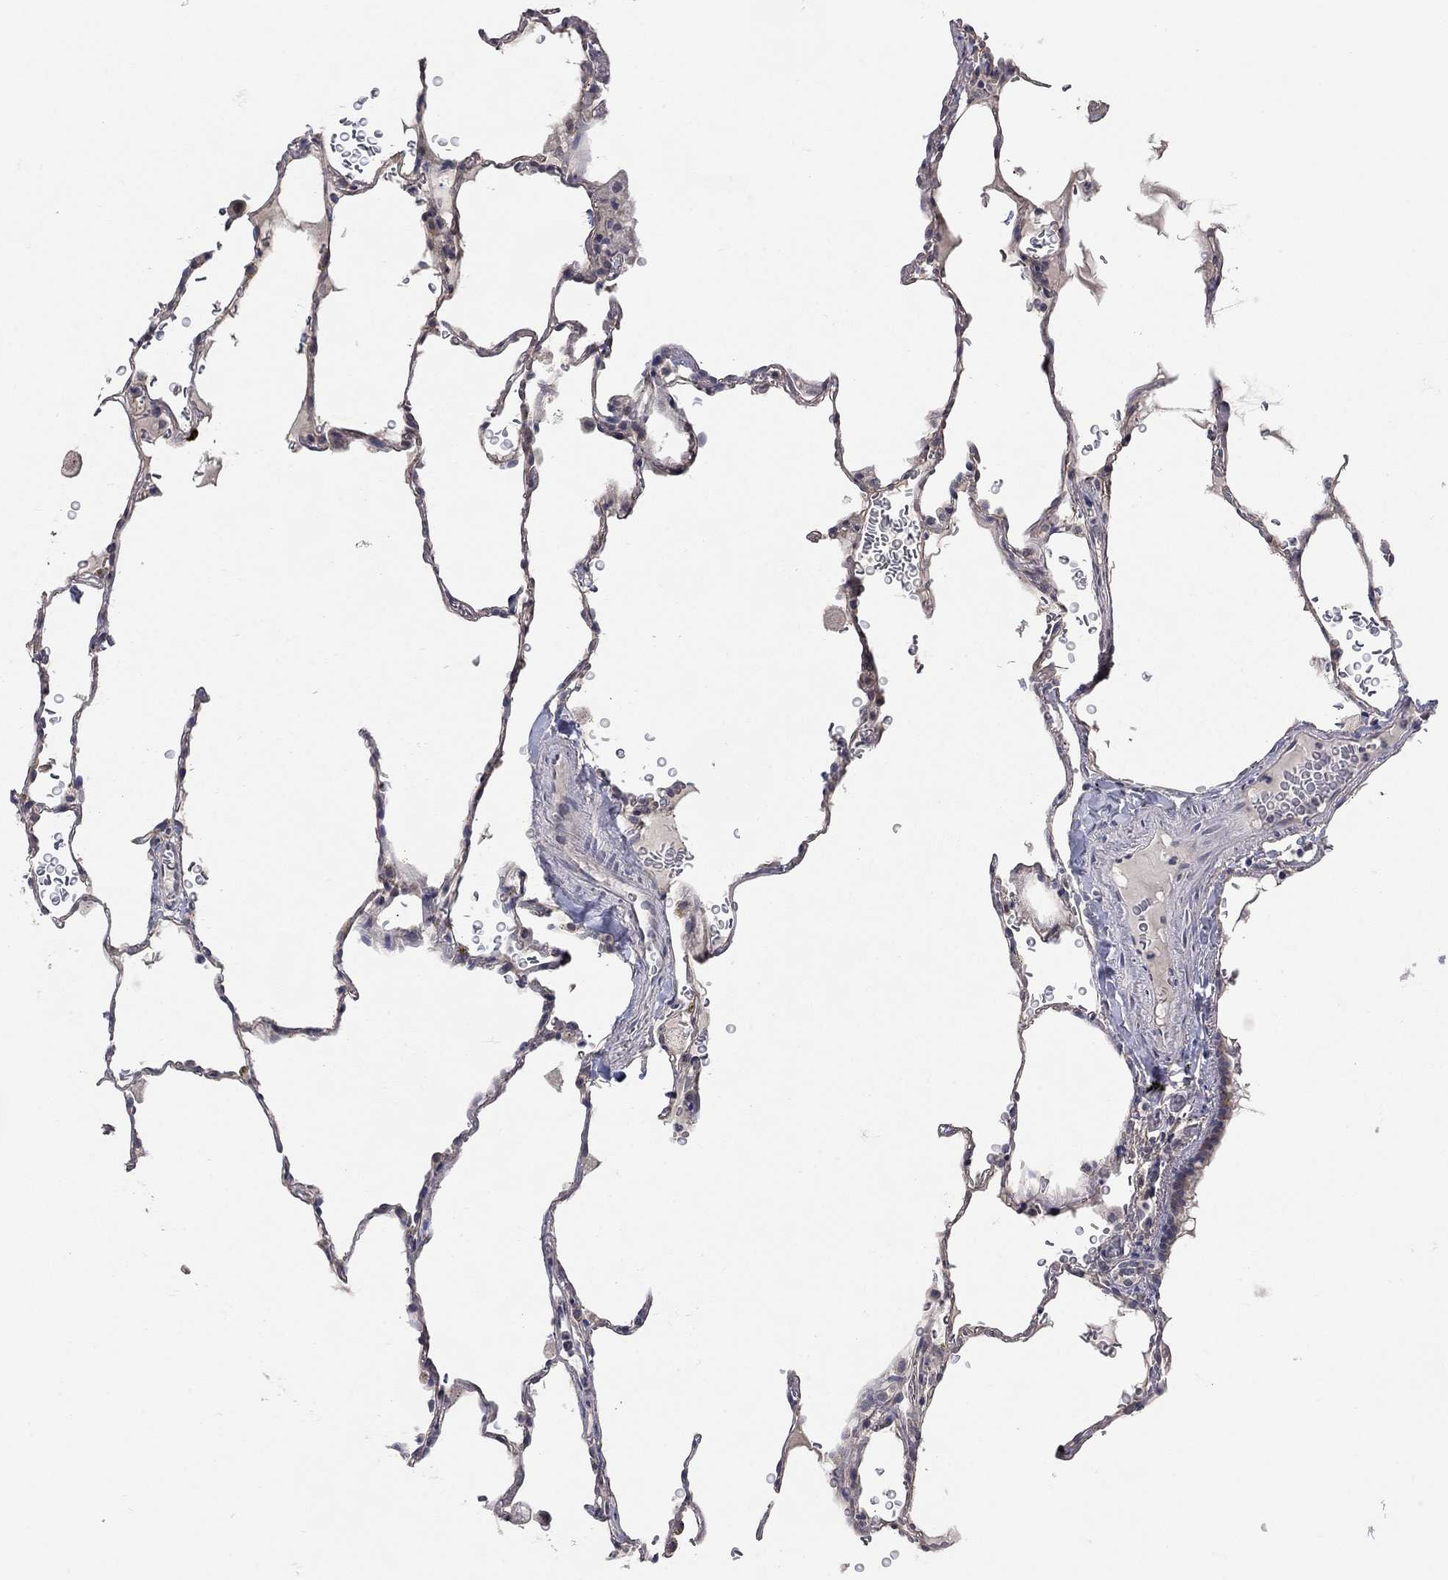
{"staining": {"intensity": "negative", "quantity": "none", "location": "none"}, "tissue": "lung", "cell_type": "Alveolar cells", "image_type": "normal", "snomed": [{"axis": "morphology", "description": "Normal tissue, NOS"}, {"axis": "morphology", "description": "Adenocarcinoma, metastatic, NOS"}, {"axis": "topography", "description": "Lung"}], "caption": "The image shows no significant expression in alveolar cells of lung. (Brightfield microscopy of DAB (3,3'-diaminobenzidine) immunohistochemistry (IHC) at high magnification).", "gene": "WASF3", "patient": {"sex": "male", "age": 45}}